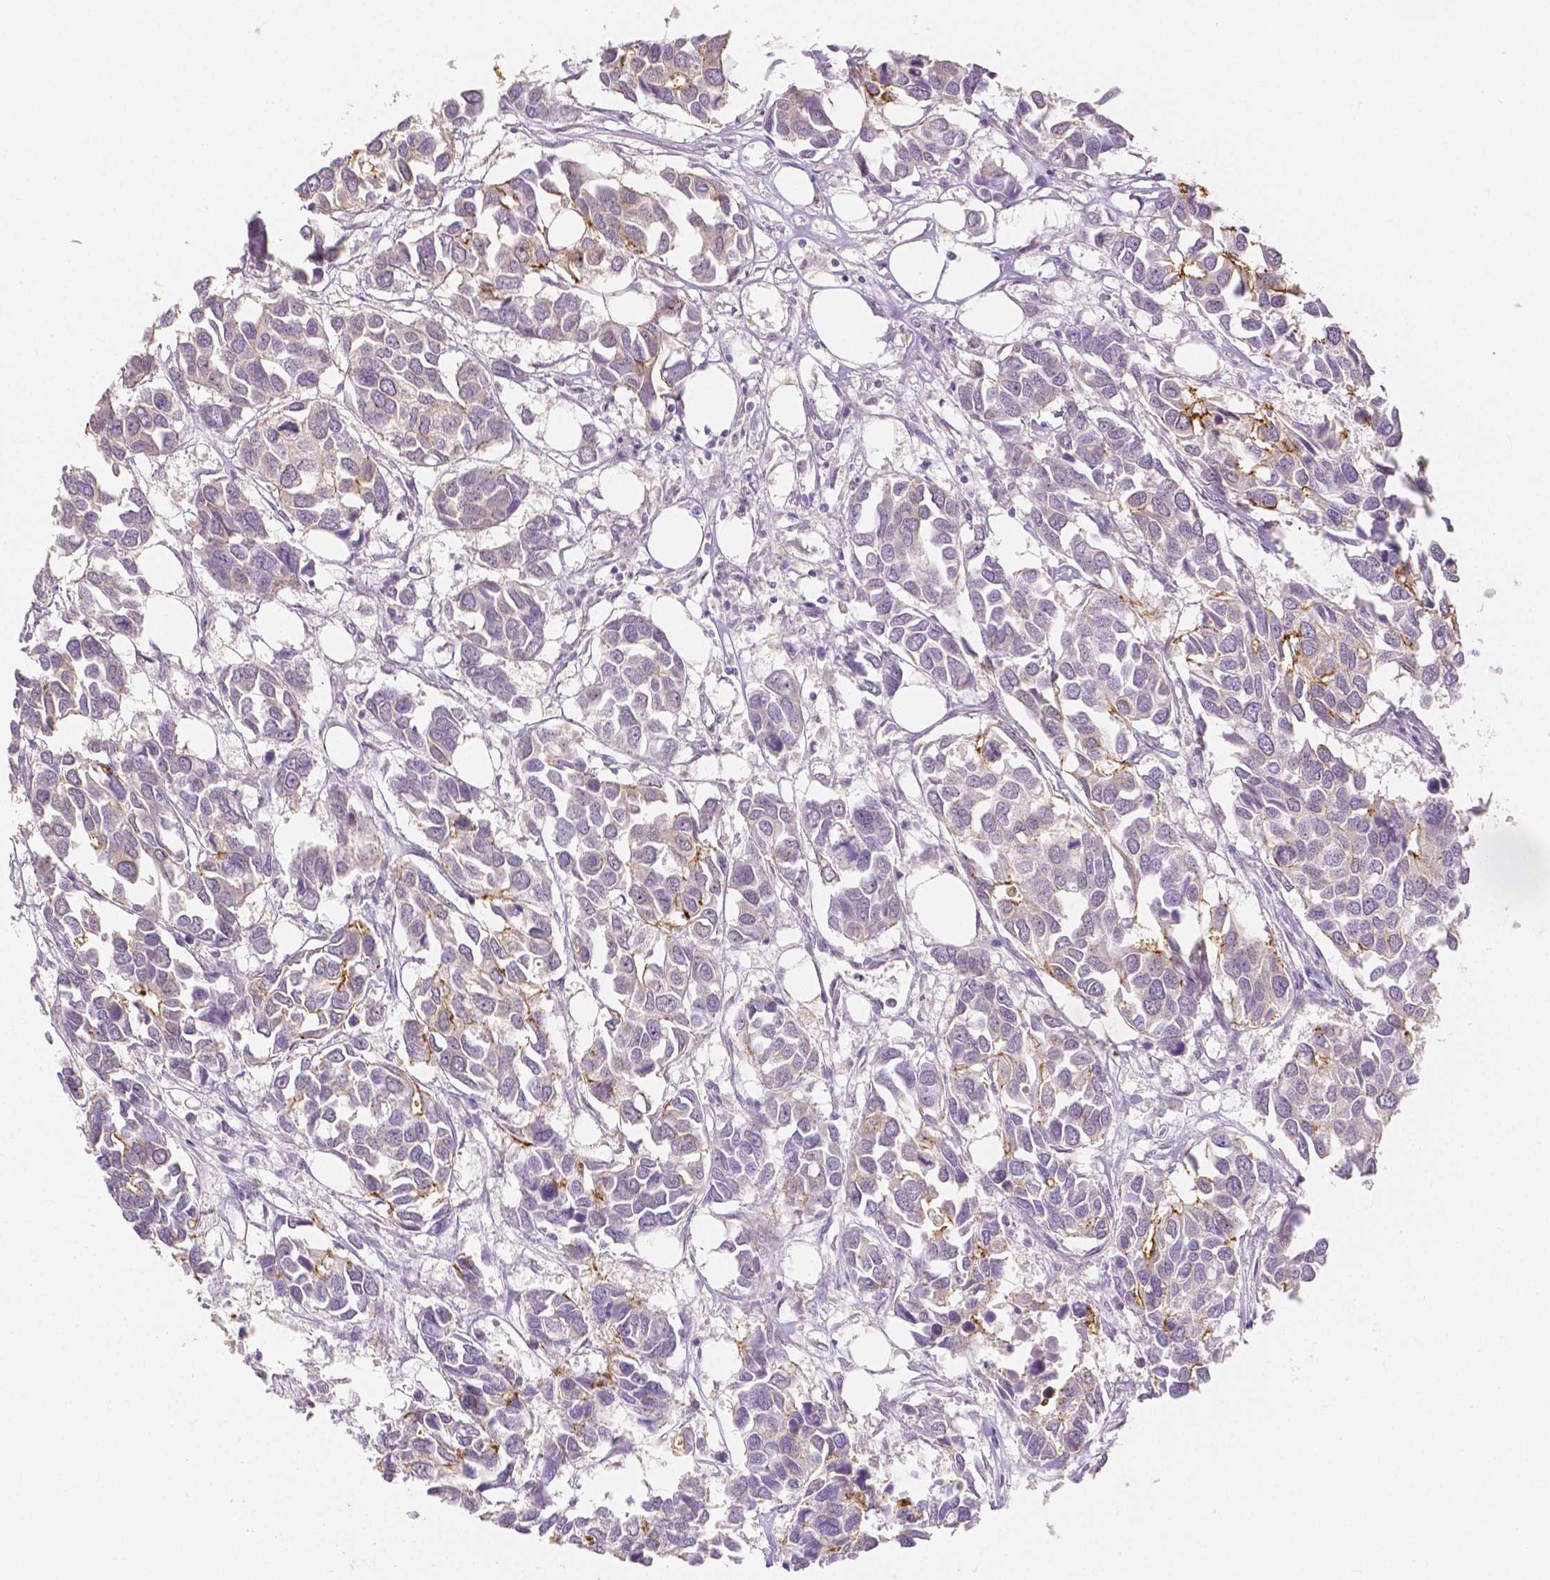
{"staining": {"intensity": "weak", "quantity": "25%-75%", "location": "cytoplasmic/membranous"}, "tissue": "breast cancer", "cell_type": "Tumor cells", "image_type": "cancer", "snomed": [{"axis": "morphology", "description": "Duct carcinoma"}, {"axis": "topography", "description": "Breast"}], "caption": "The immunohistochemical stain shows weak cytoplasmic/membranous staining in tumor cells of breast invasive ductal carcinoma tissue. (DAB = brown stain, brightfield microscopy at high magnification).", "gene": "OCLN", "patient": {"sex": "female", "age": 83}}